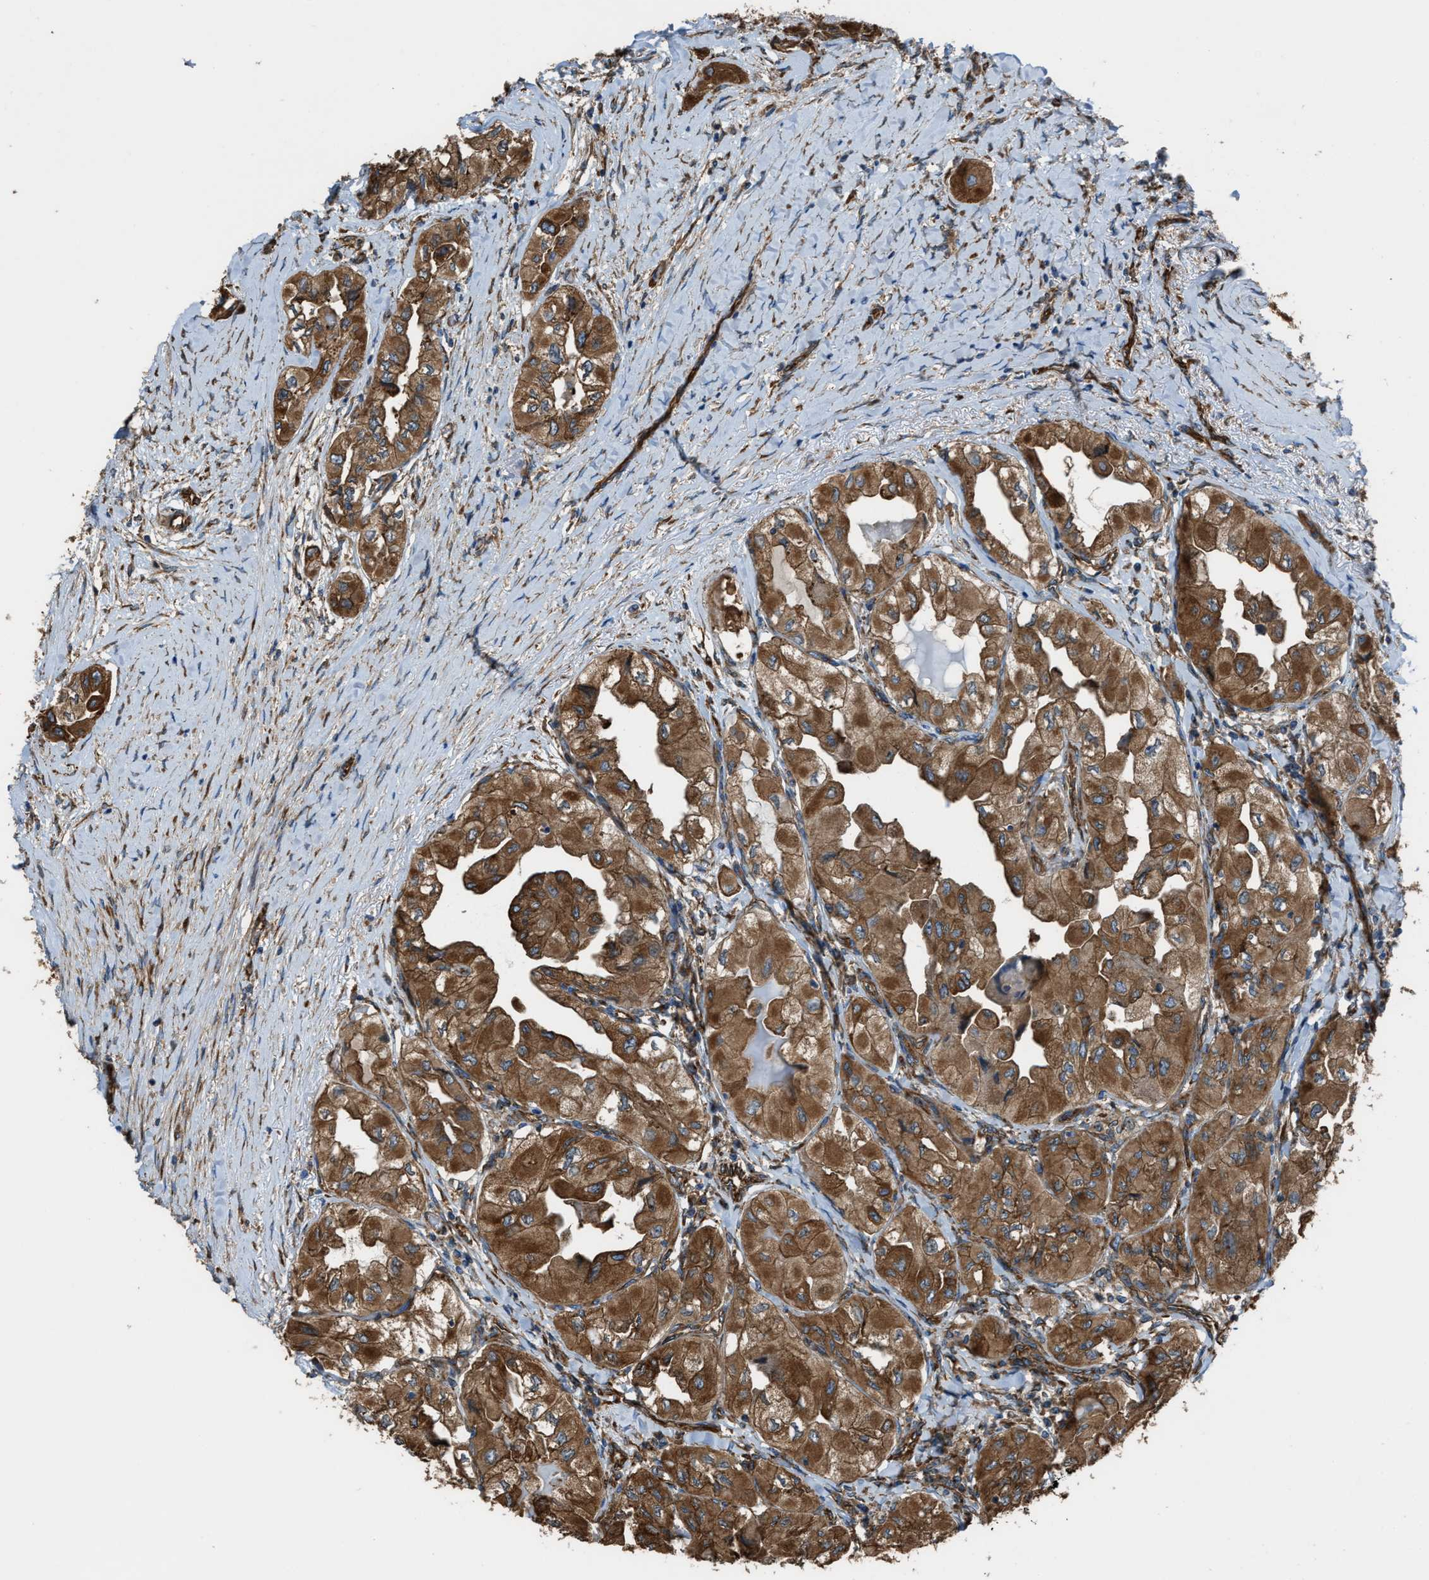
{"staining": {"intensity": "strong", "quantity": ">75%", "location": "cytoplasmic/membranous"}, "tissue": "thyroid cancer", "cell_type": "Tumor cells", "image_type": "cancer", "snomed": [{"axis": "morphology", "description": "Papillary adenocarcinoma, NOS"}, {"axis": "topography", "description": "Thyroid gland"}], "caption": "IHC (DAB) staining of human thyroid cancer (papillary adenocarcinoma) exhibits strong cytoplasmic/membranous protein staining in approximately >75% of tumor cells.", "gene": "TRPC1", "patient": {"sex": "female", "age": 59}}